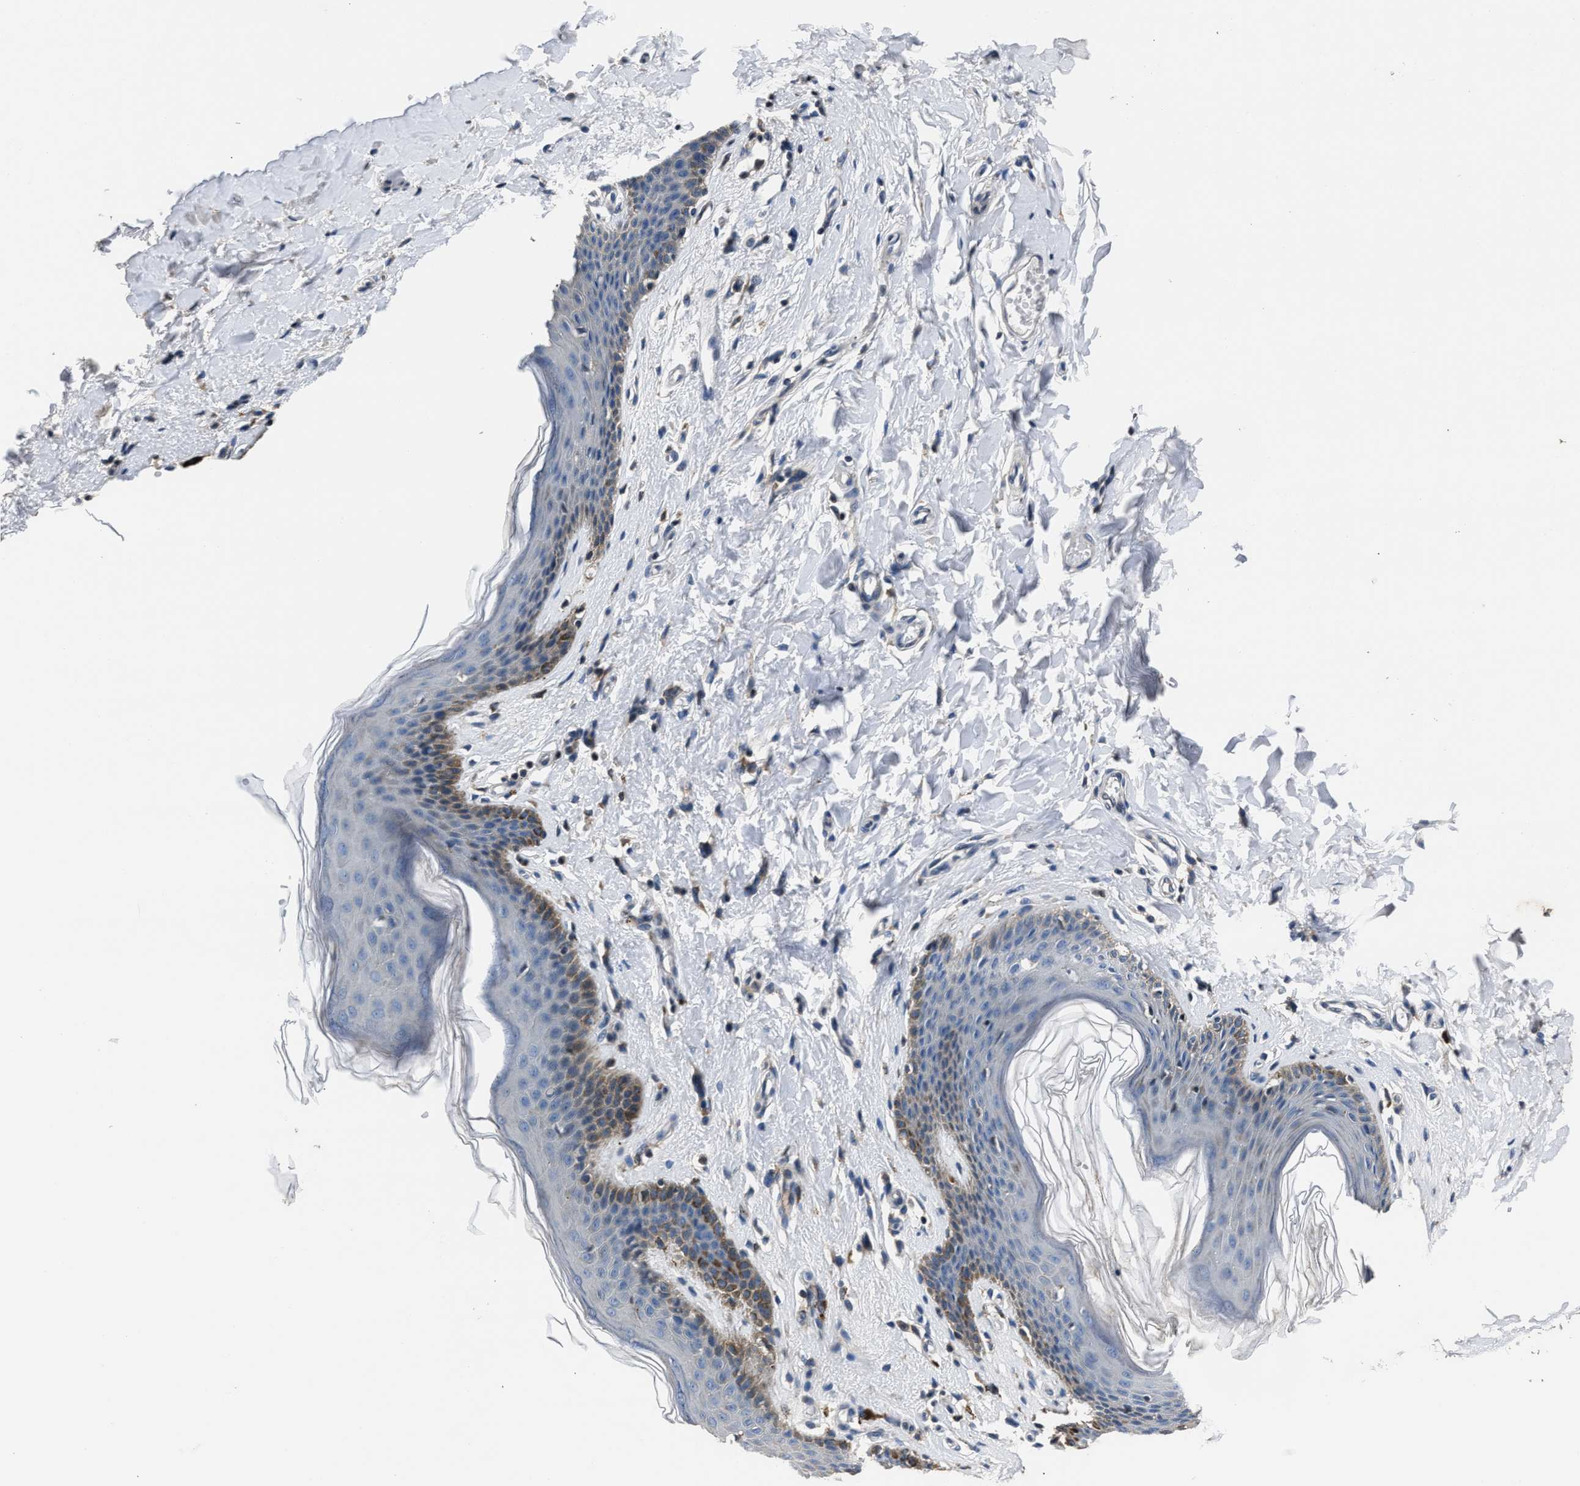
{"staining": {"intensity": "weak", "quantity": "<25%", "location": "cytoplasmic/membranous"}, "tissue": "skin", "cell_type": "Epidermal cells", "image_type": "normal", "snomed": [{"axis": "morphology", "description": "Normal tissue, NOS"}, {"axis": "topography", "description": "Vulva"}], "caption": "A histopathology image of skin stained for a protein displays no brown staining in epidermal cells.", "gene": "DNAJC24", "patient": {"sex": "female", "age": 66}}